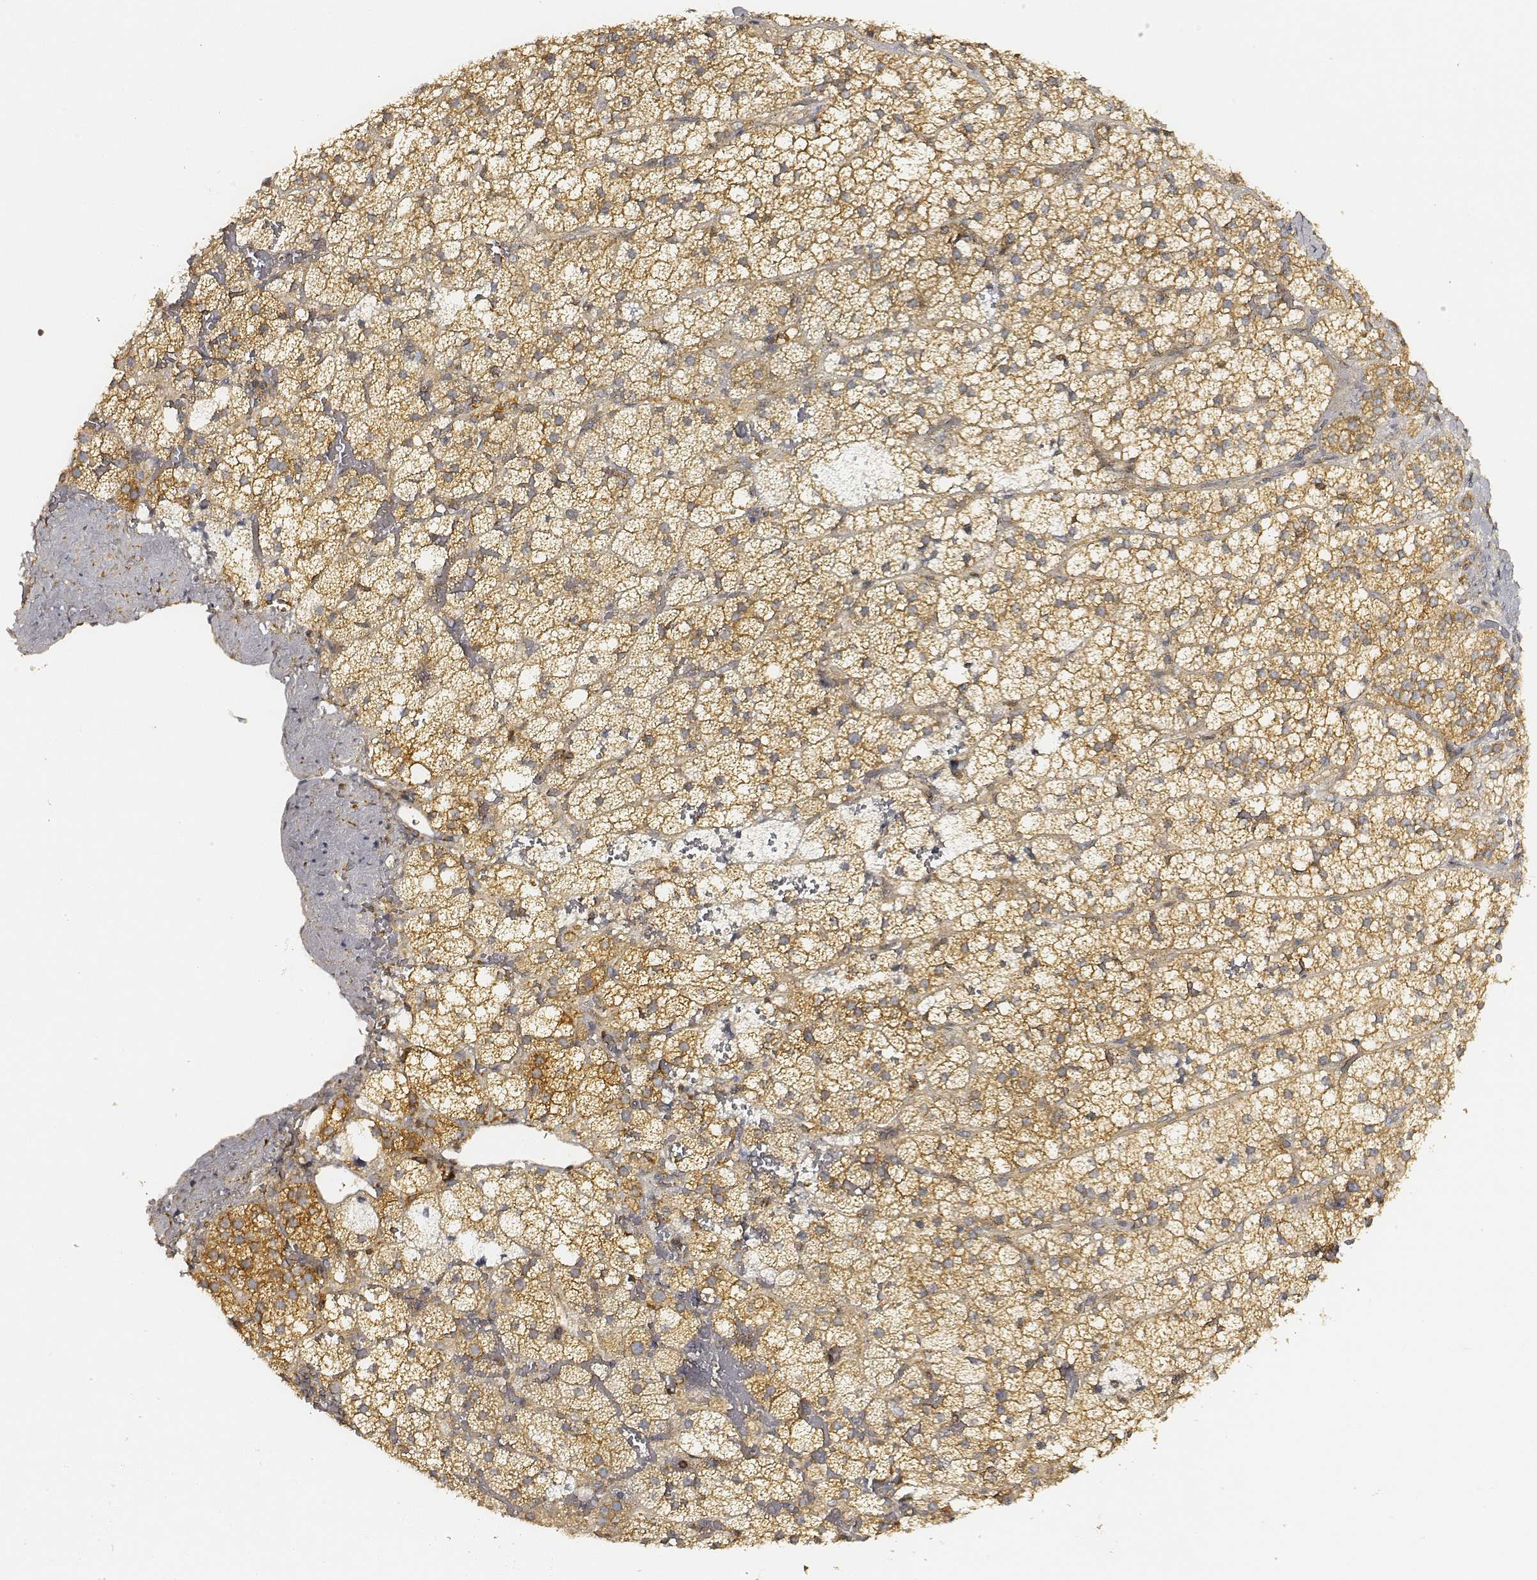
{"staining": {"intensity": "strong", "quantity": "<25%", "location": "cytoplasmic/membranous"}, "tissue": "adrenal gland", "cell_type": "Glandular cells", "image_type": "normal", "snomed": [{"axis": "morphology", "description": "Normal tissue, NOS"}, {"axis": "topography", "description": "Adrenal gland"}], "caption": "Adrenal gland stained with a protein marker reveals strong staining in glandular cells.", "gene": "CARS1", "patient": {"sex": "male", "age": 53}}